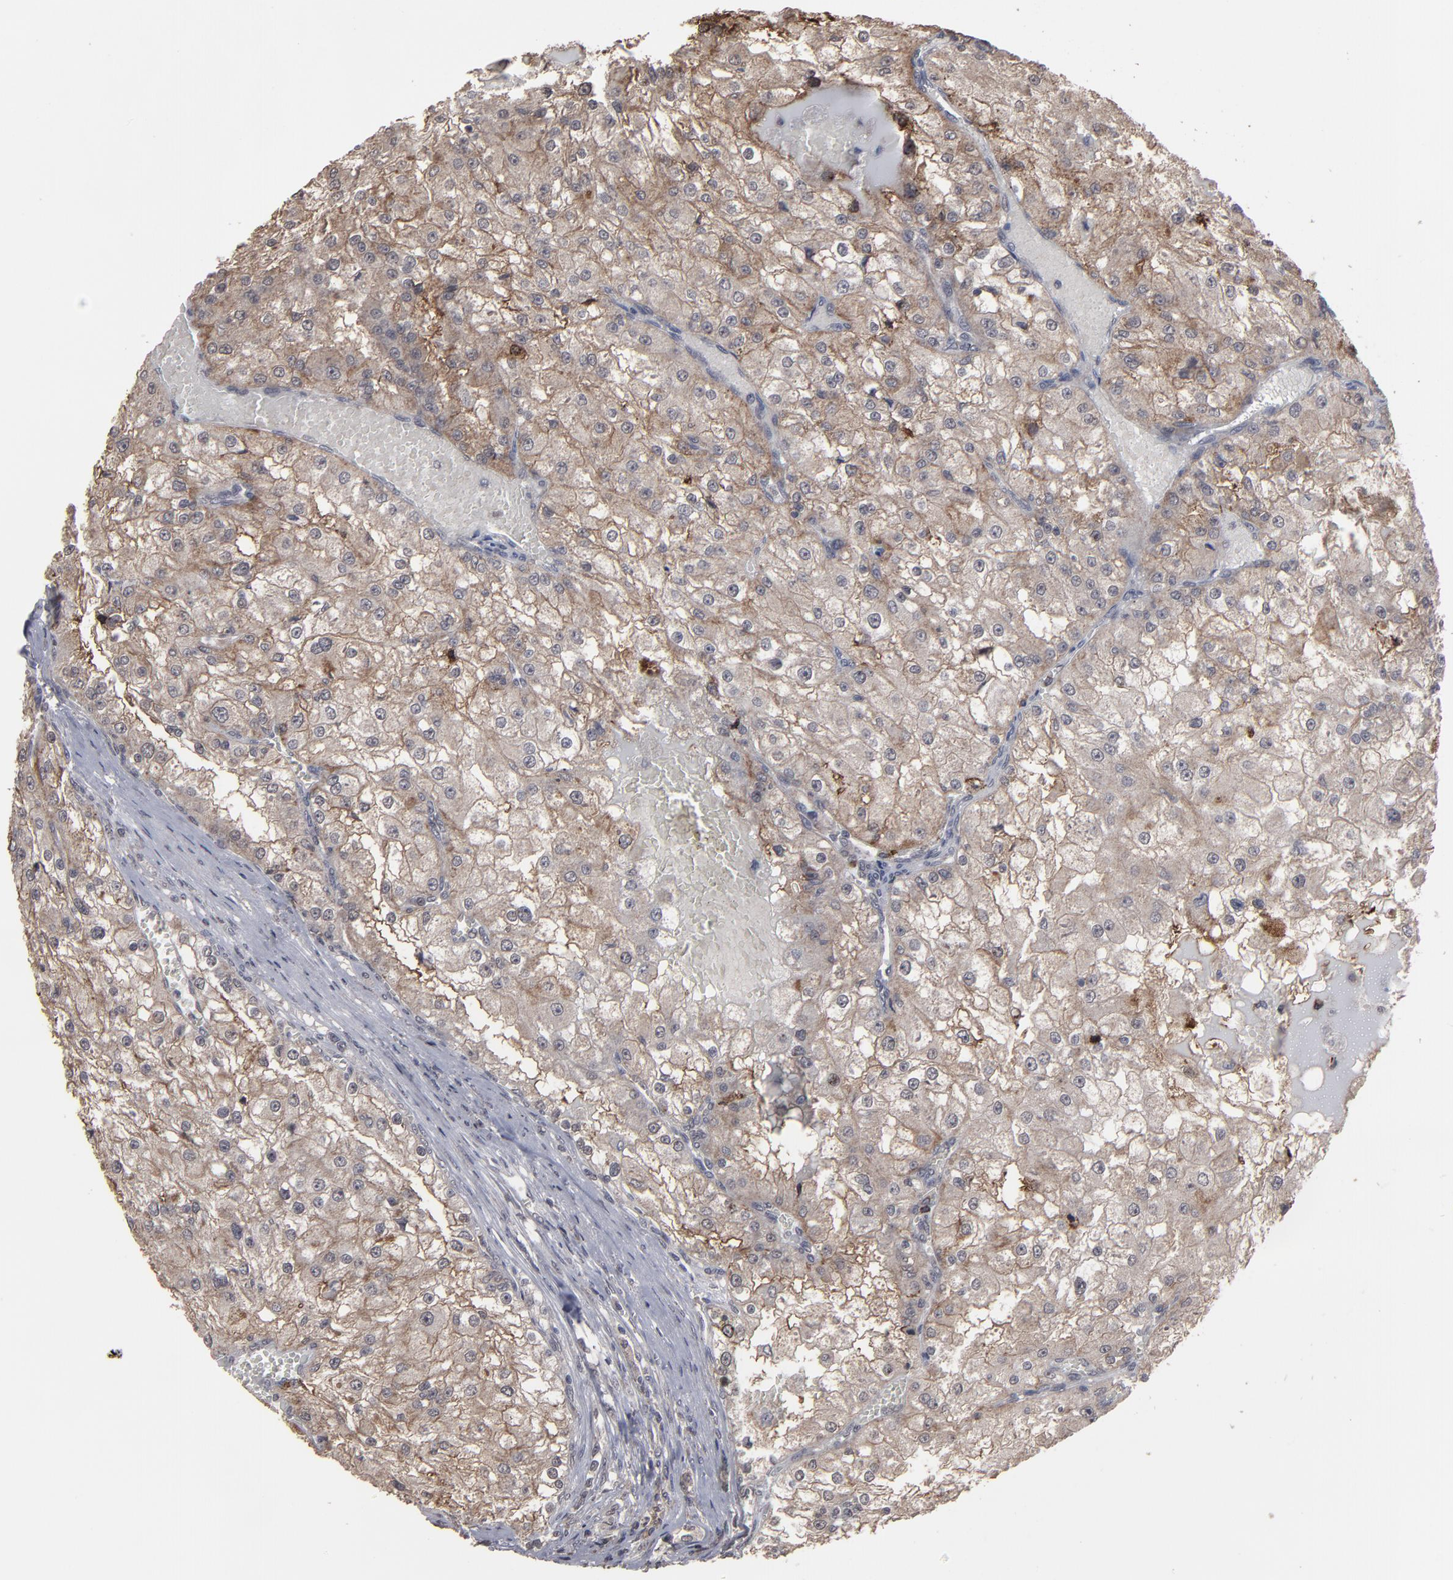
{"staining": {"intensity": "moderate", "quantity": ">75%", "location": "cytoplasmic/membranous"}, "tissue": "renal cancer", "cell_type": "Tumor cells", "image_type": "cancer", "snomed": [{"axis": "morphology", "description": "Adenocarcinoma, NOS"}, {"axis": "topography", "description": "Kidney"}], "caption": "The photomicrograph shows immunohistochemical staining of adenocarcinoma (renal). There is moderate cytoplasmic/membranous positivity is present in approximately >75% of tumor cells.", "gene": "SLC22A17", "patient": {"sex": "female", "age": 74}}